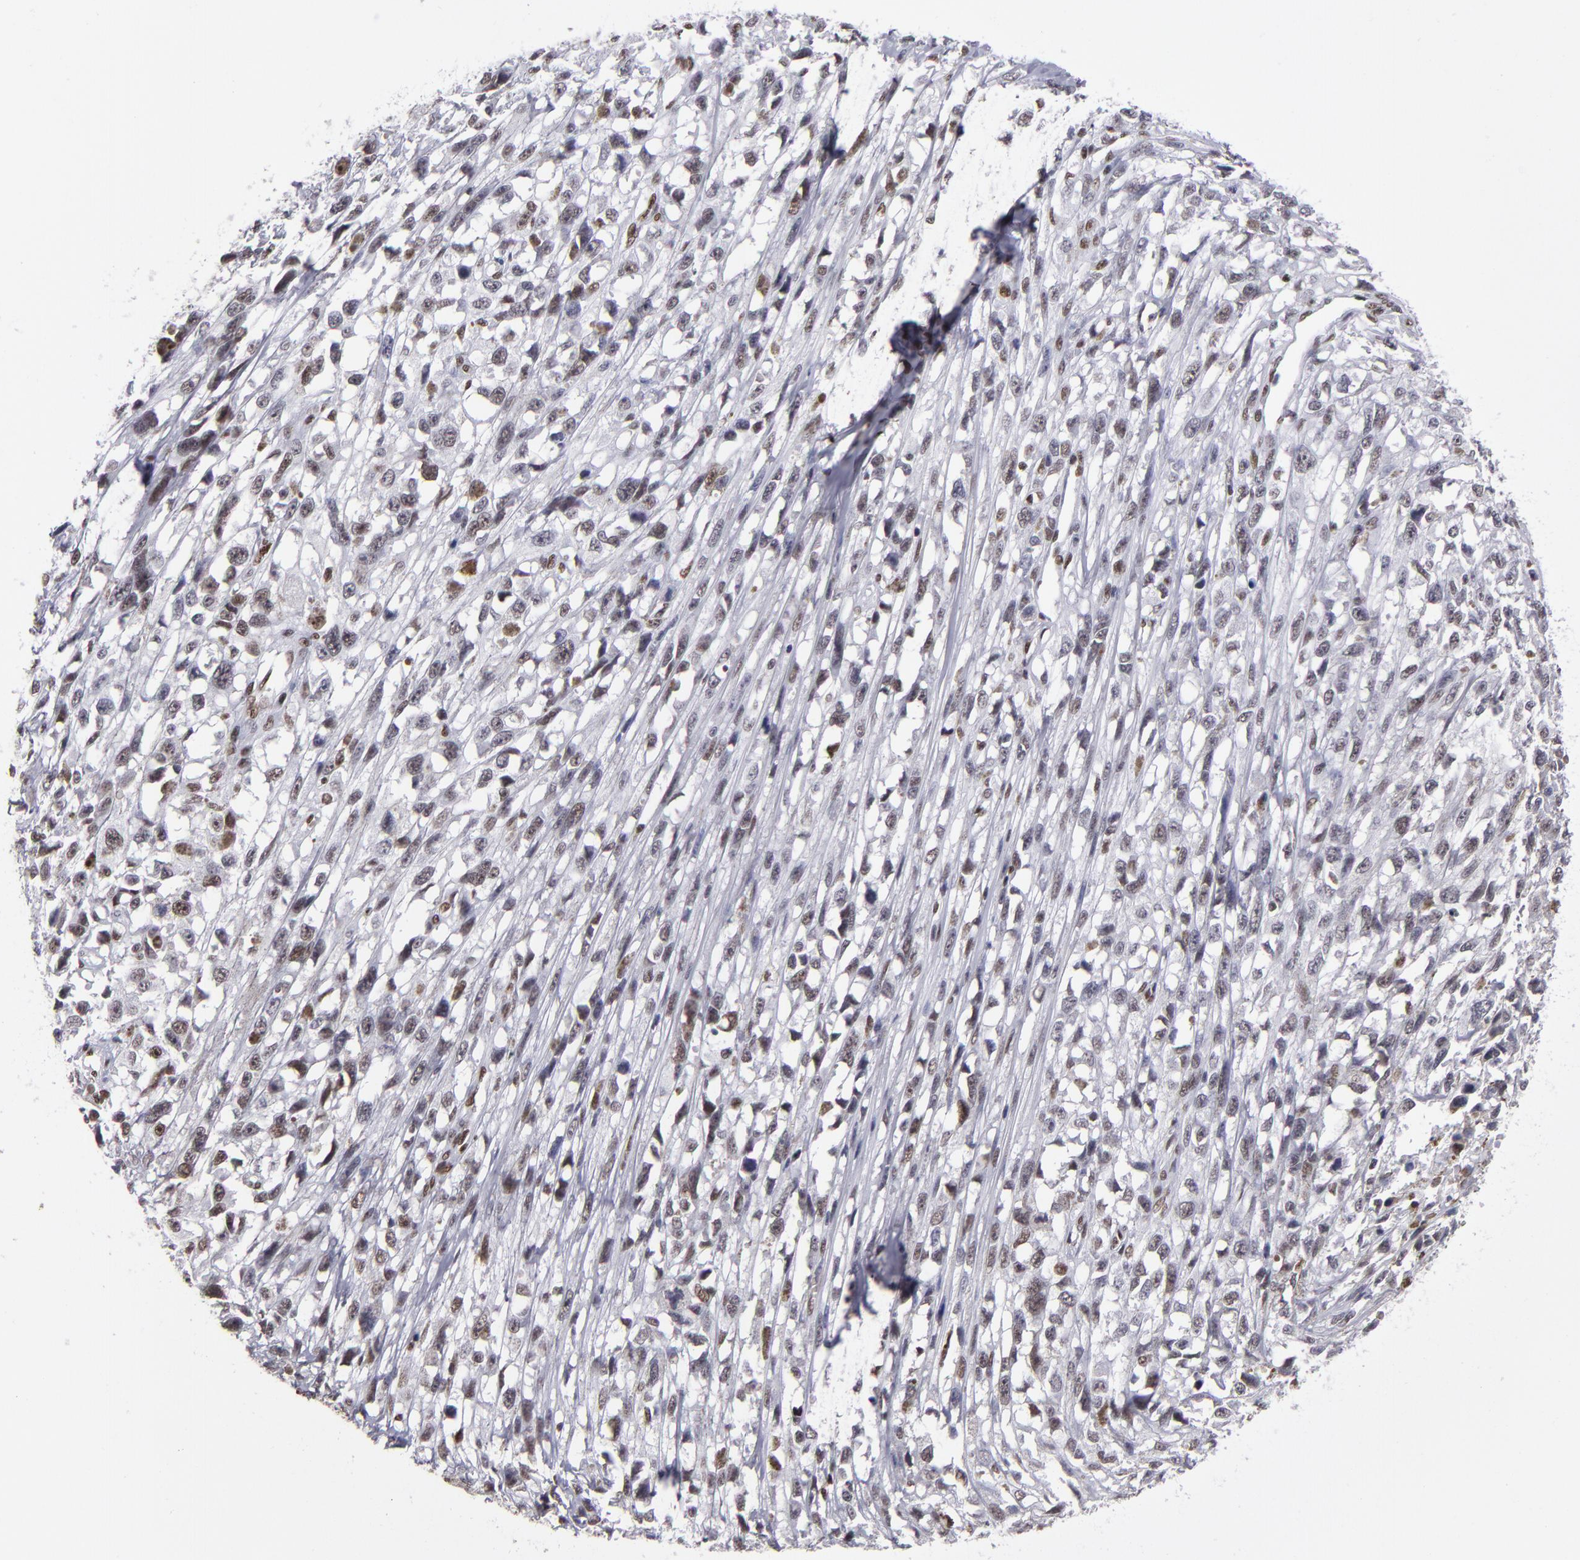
{"staining": {"intensity": "moderate", "quantity": "<25%", "location": "nuclear"}, "tissue": "melanoma", "cell_type": "Tumor cells", "image_type": "cancer", "snomed": [{"axis": "morphology", "description": "Malignant melanoma, Metastatic site"}, {"axis": "topography", "description": "Lymph node"}], "caption": "Tumor cells exhibit moderate nuclear staining in approximately <25% of cells in melanoma.", "gene": "TERF2", "patient": {"sex": "male", "age": 59}}